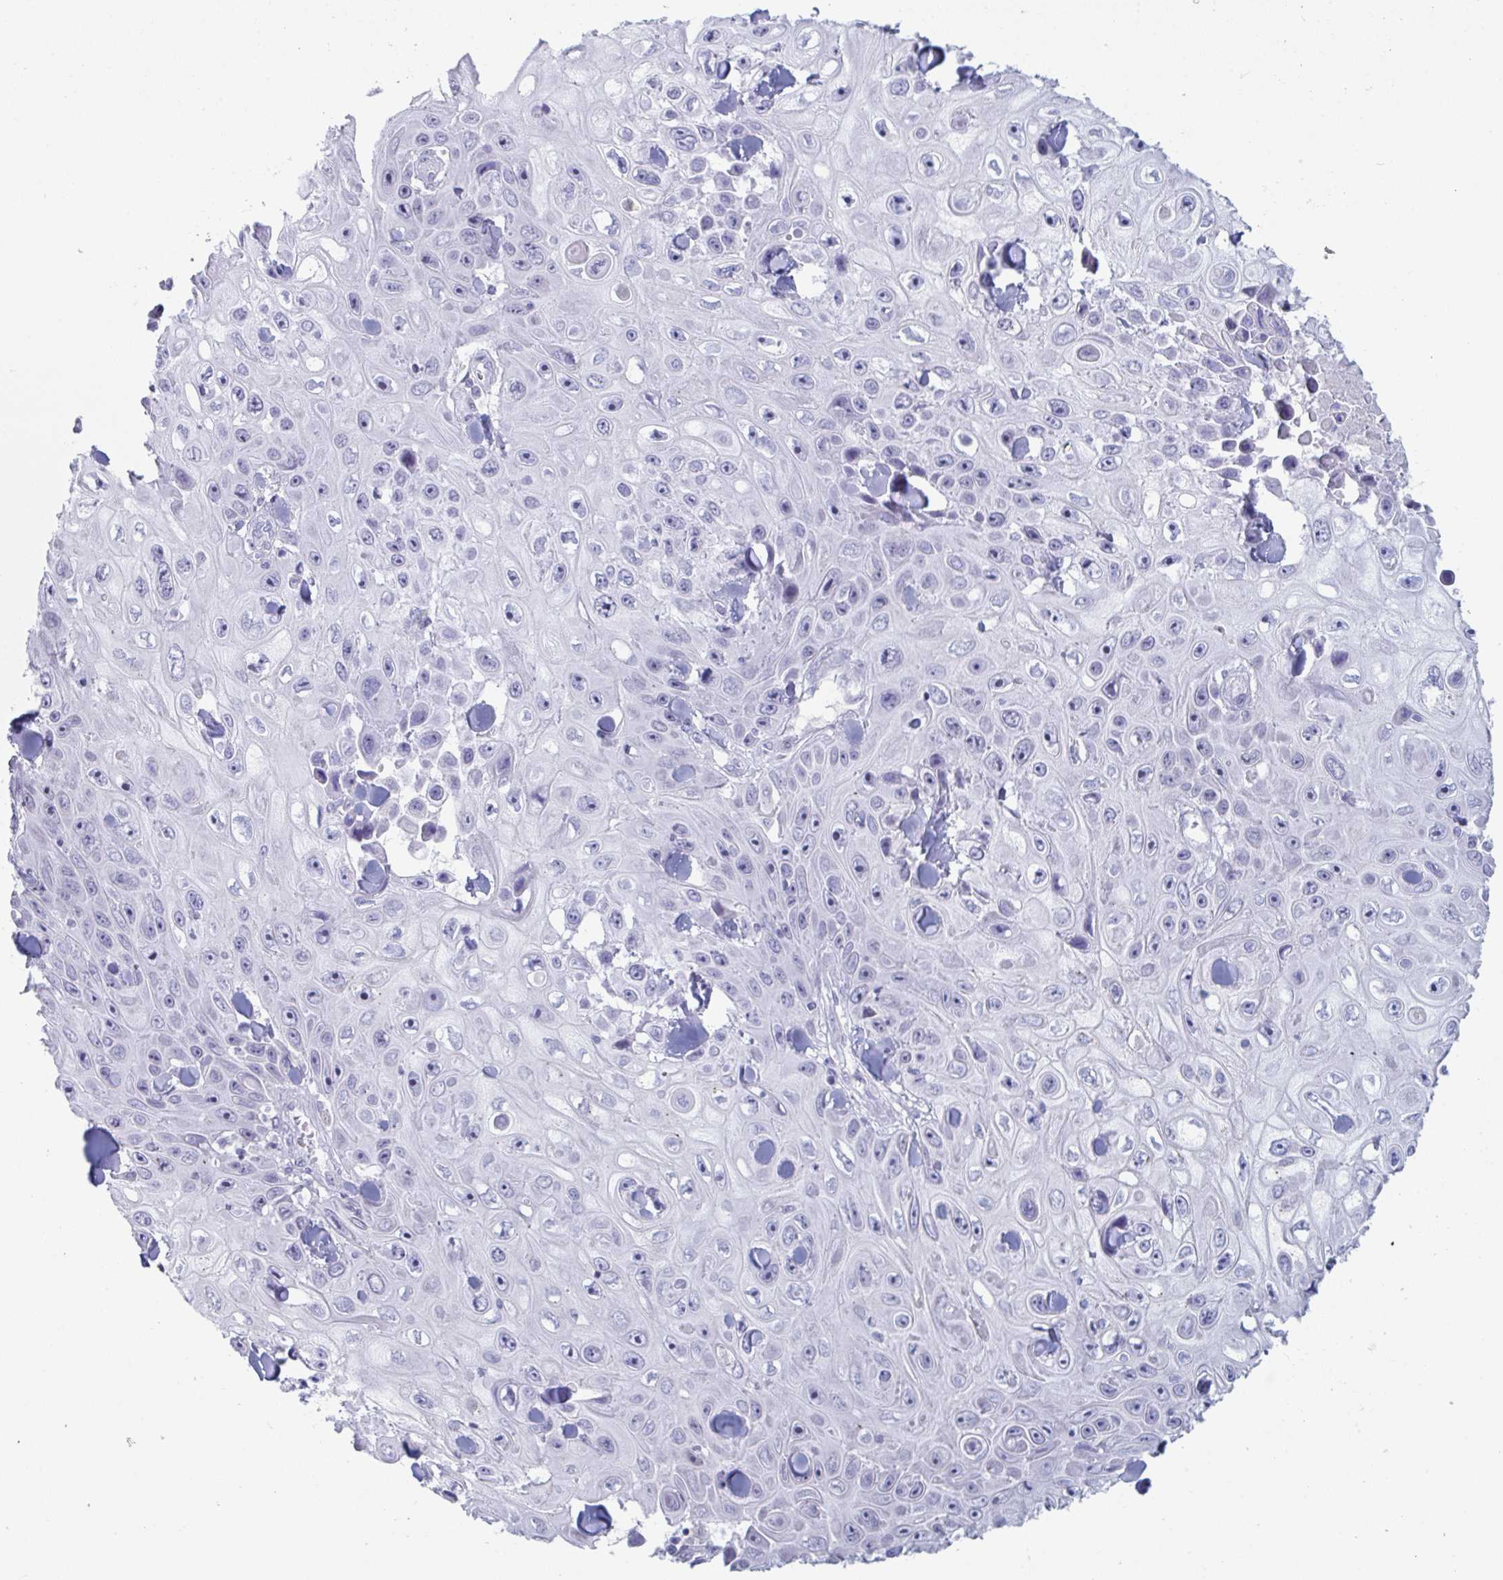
{"staining": {"intensity": "negative", "quantity": "none", "location": "none"}, "tissue": "skin cancer", "cell_type": "Tumor cells", "image_type": "cancer", "snomed": [{"axis": "morphology", "description": "Squamous cell carcinoma, NOS"}, {"axis": "topography", "description": "Skin"}], "caption": "Squamous cell carcinoma (skin) was stained to show a protein in brown. There is no significant positivity in tumor cells.", "gene": "CYP4F11", "patient": {"sex": "male", "age": 82}}